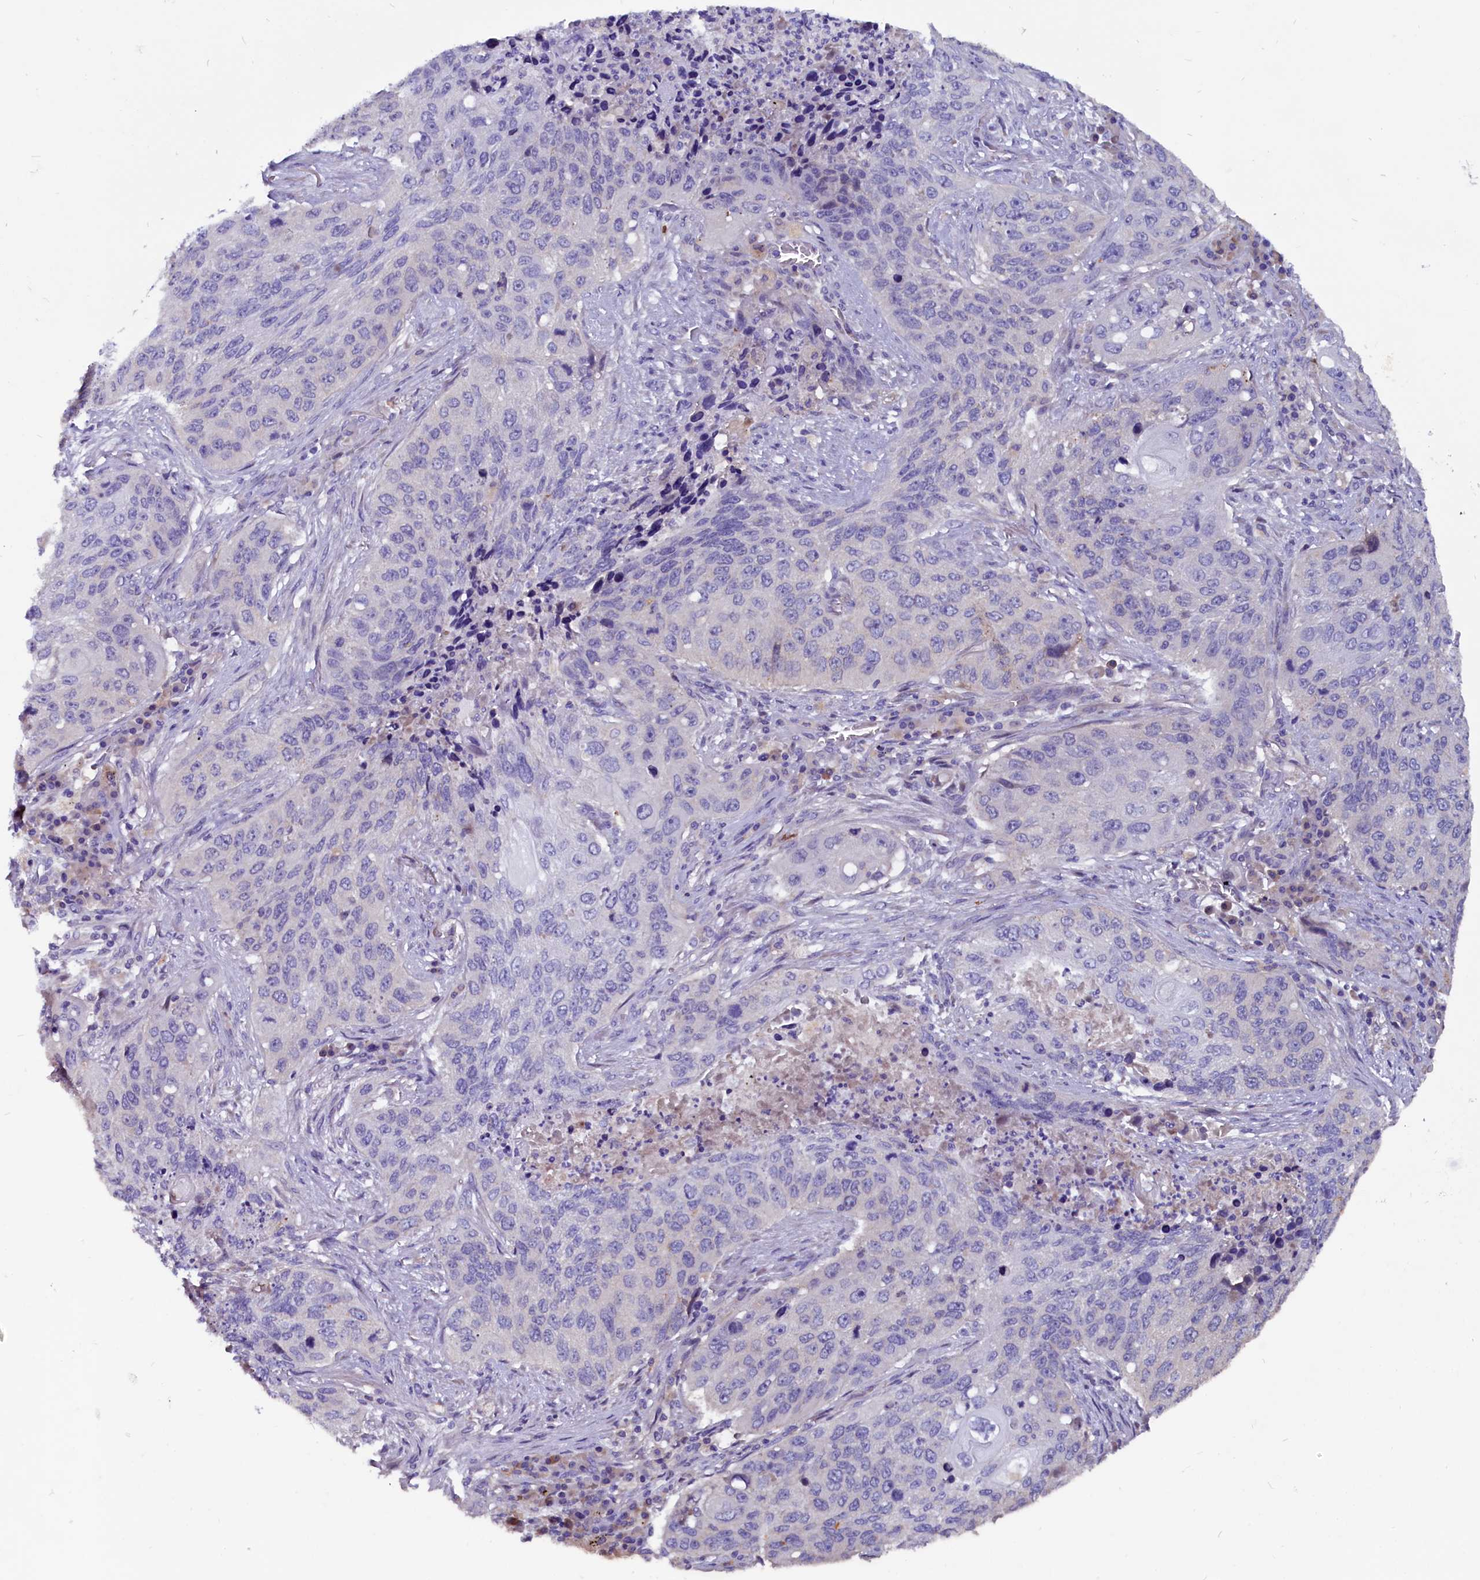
{"staining": {"intensity": "negative", "quantity": "none", "location": "none"}, "tissue": "lung cancer", "cell_type": "Tumor cells", "image_type": "cancer", "snomed": [{"axis": "morphology", "description": "Squamous cell carcinoma, NOS"}, {"axis": "topography", "description": "Lung"}], "caption": "Immunohistochemical staining of lung squamous cell carcinoma reveals no significant staining in tumor cells.", "gene": "CCBE1", "patient": {"sex": "female", "age": 63}}